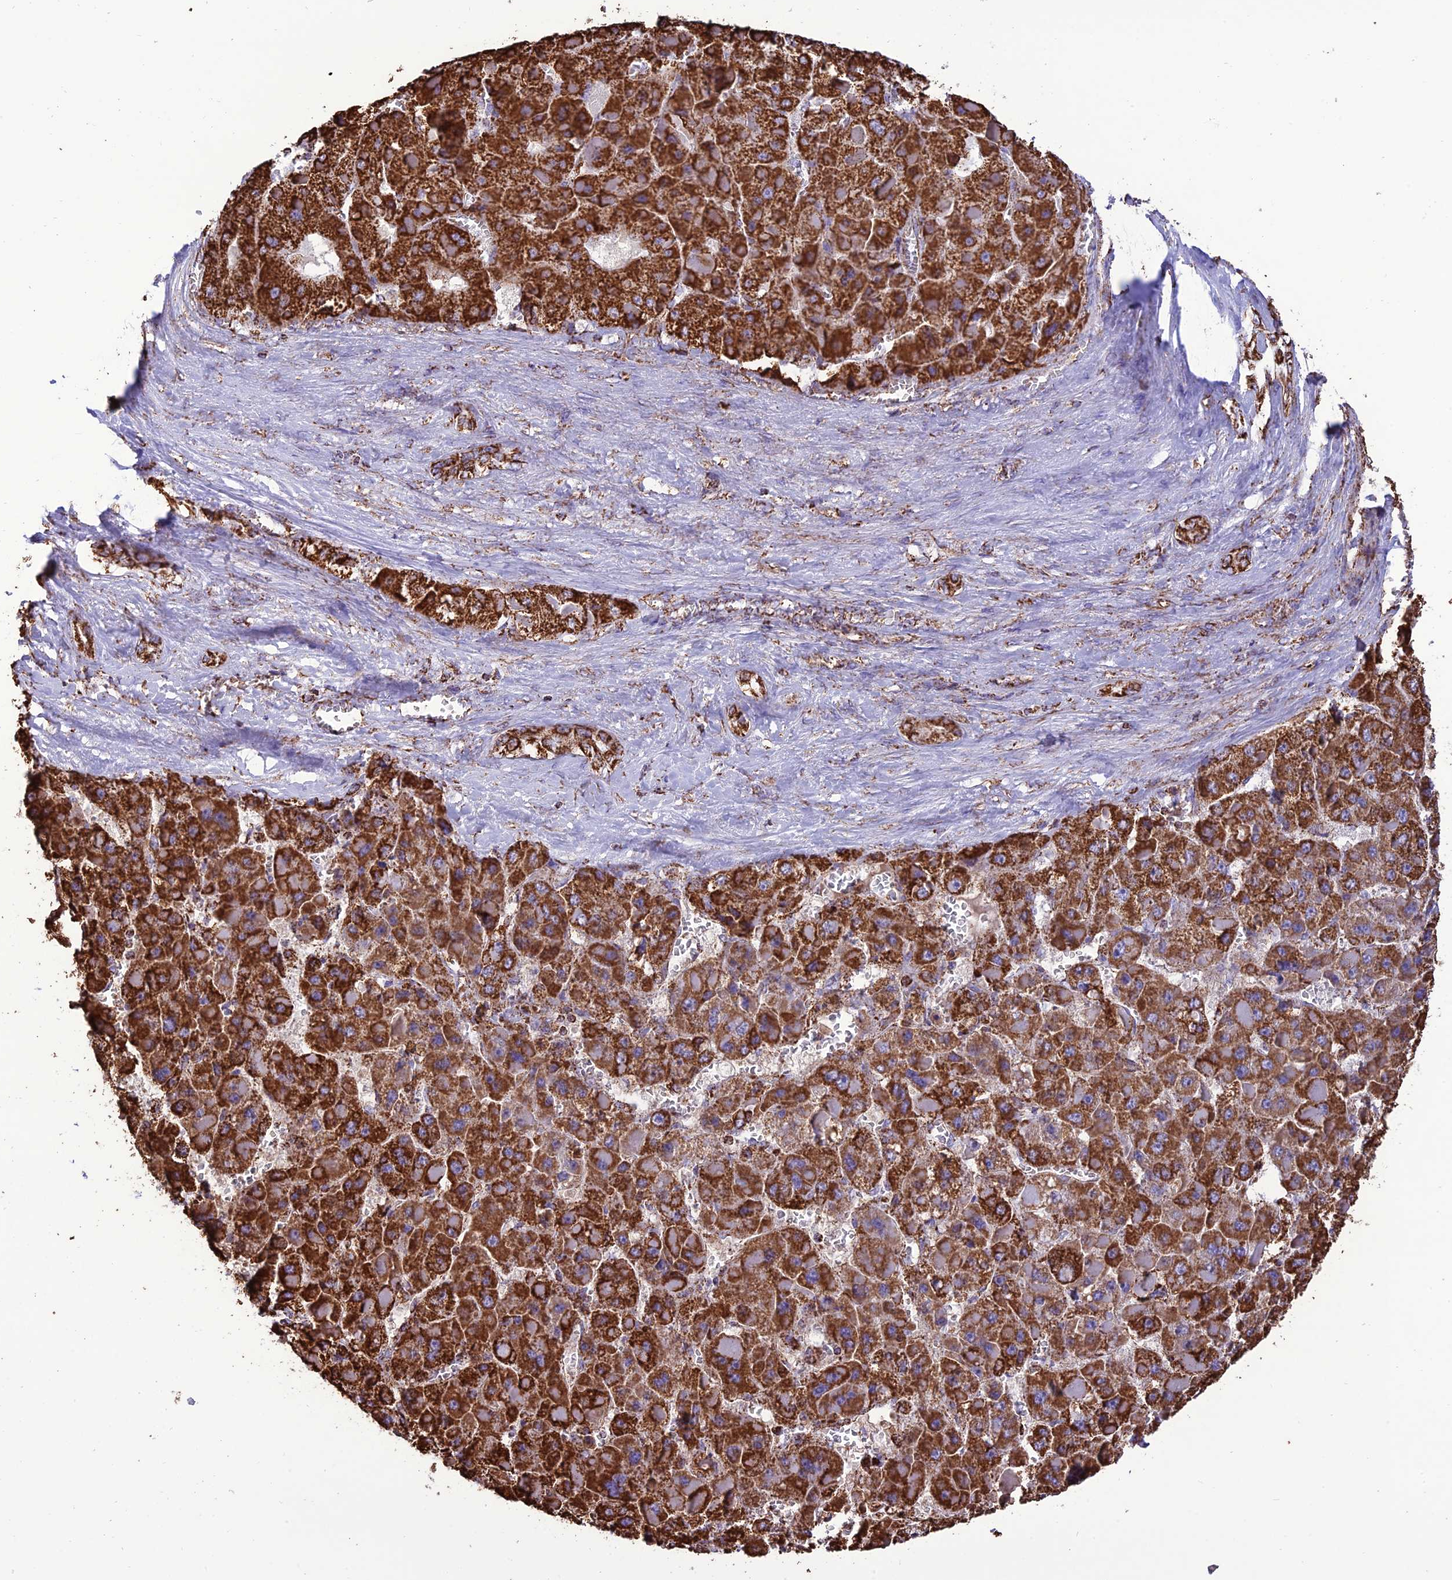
{"staining": {"intensity": "strong", "quantity": ">75%", "location": "cytoplasmic/membranous"}, "tissue": "liver cancer", "cell_type": "Tumor cells", "image_type": "cancer", "snomed": [{"axis": "morphology", "description": "Carcinoma, Hepatocellular, NOS"}, {"axis": "topography", "description": "Liver"}], "caption": "An image of human liver cancer stained for a protein shows strong cytoplasmic/membranous brown staining in tumor cells.", "gene": "NDUFAF1", "patient": {"sex": "female", "age": 73}}